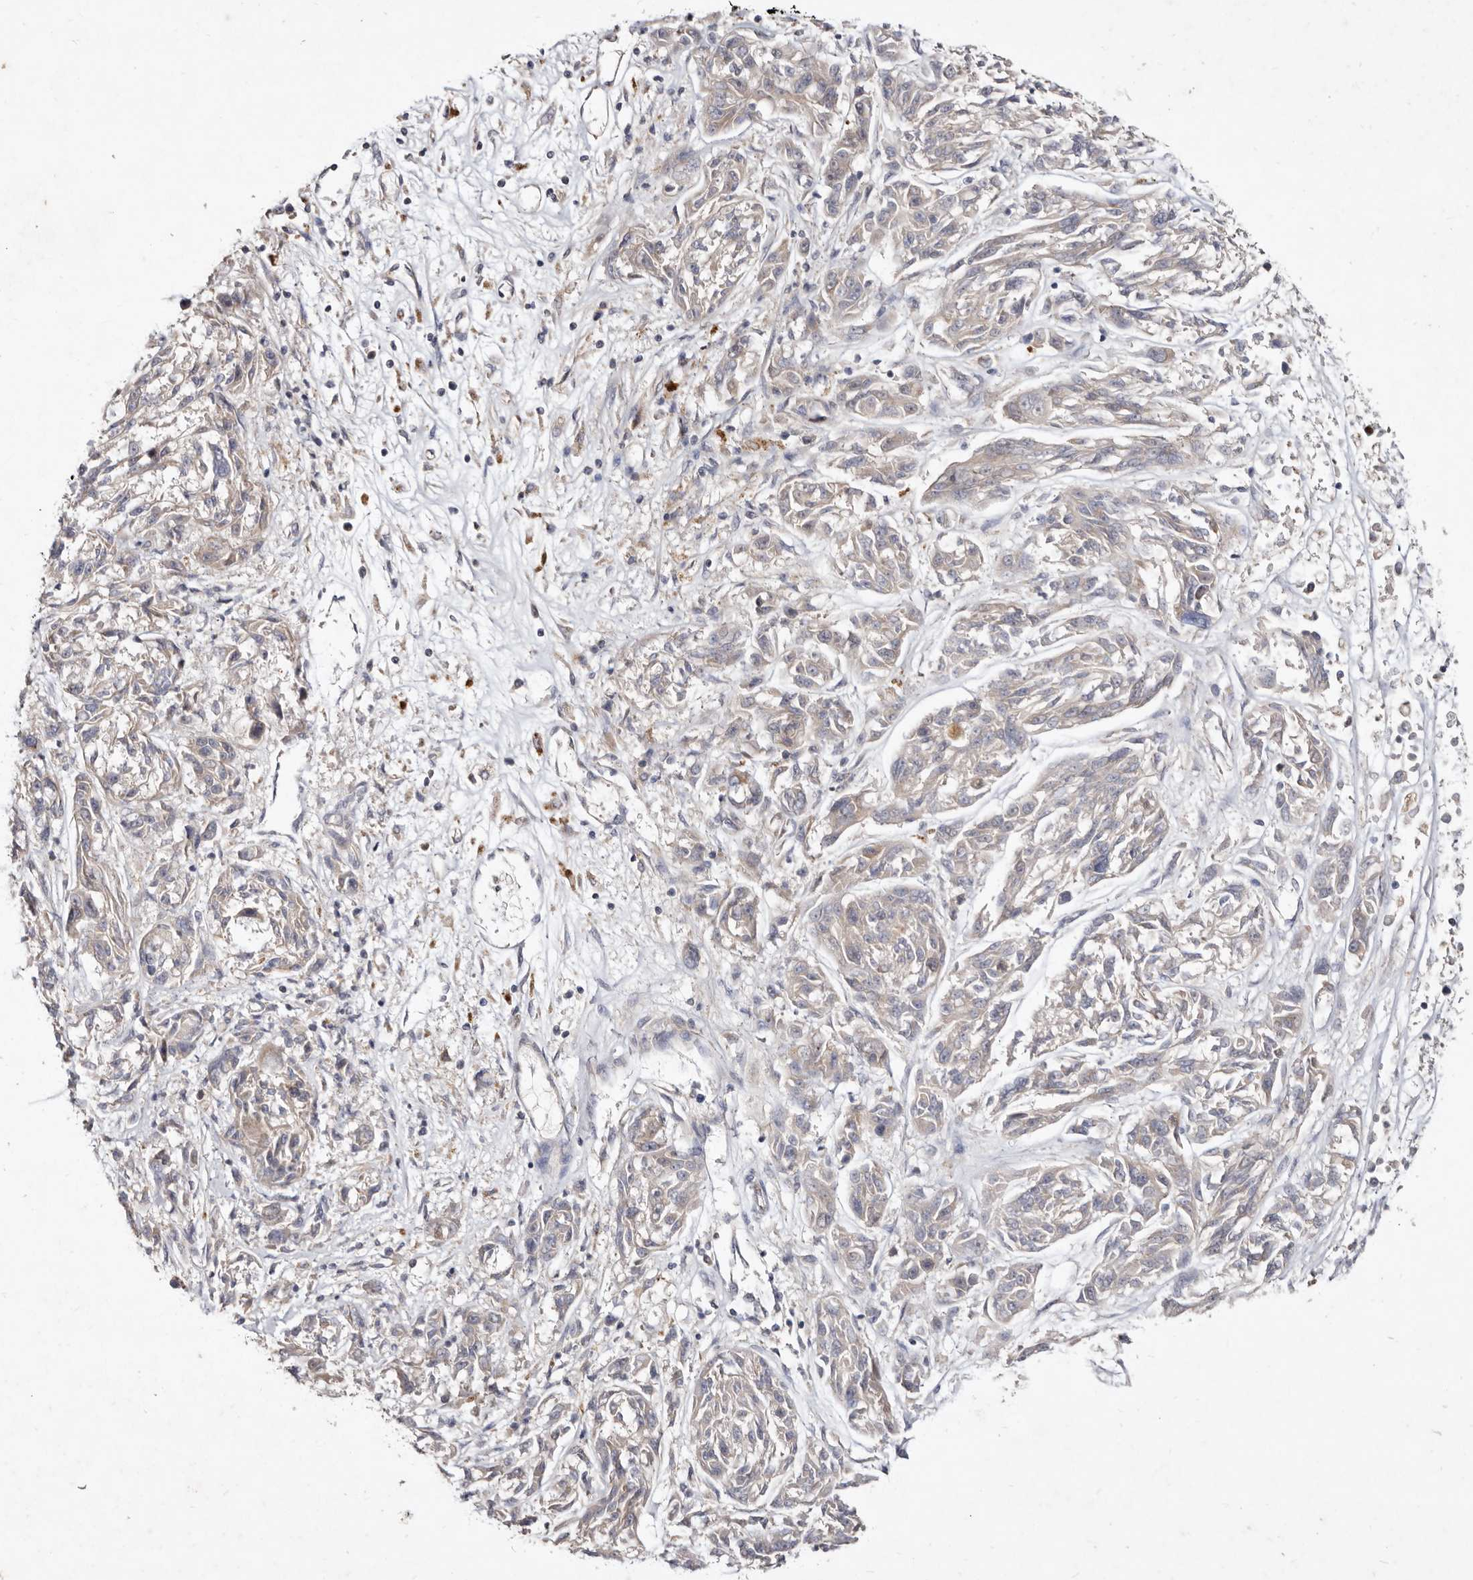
{"staining": {"intensity": "negative", "quantity": "none", "location": "none"}, "tissue": "melanoma", "cell_type": "Tumor cells", "image_type": "cancer", "snomed": [{"axis": "morphology", "description": "Malignant melanoma, NOS"}, {"axis": "topography", "description": "Skin"}], "caption": "Tumor cells are negative for brown protein staining in malignant melanoma.", "gene": "SLC25A20", "patient": {"sex": "male", "age": 53}}